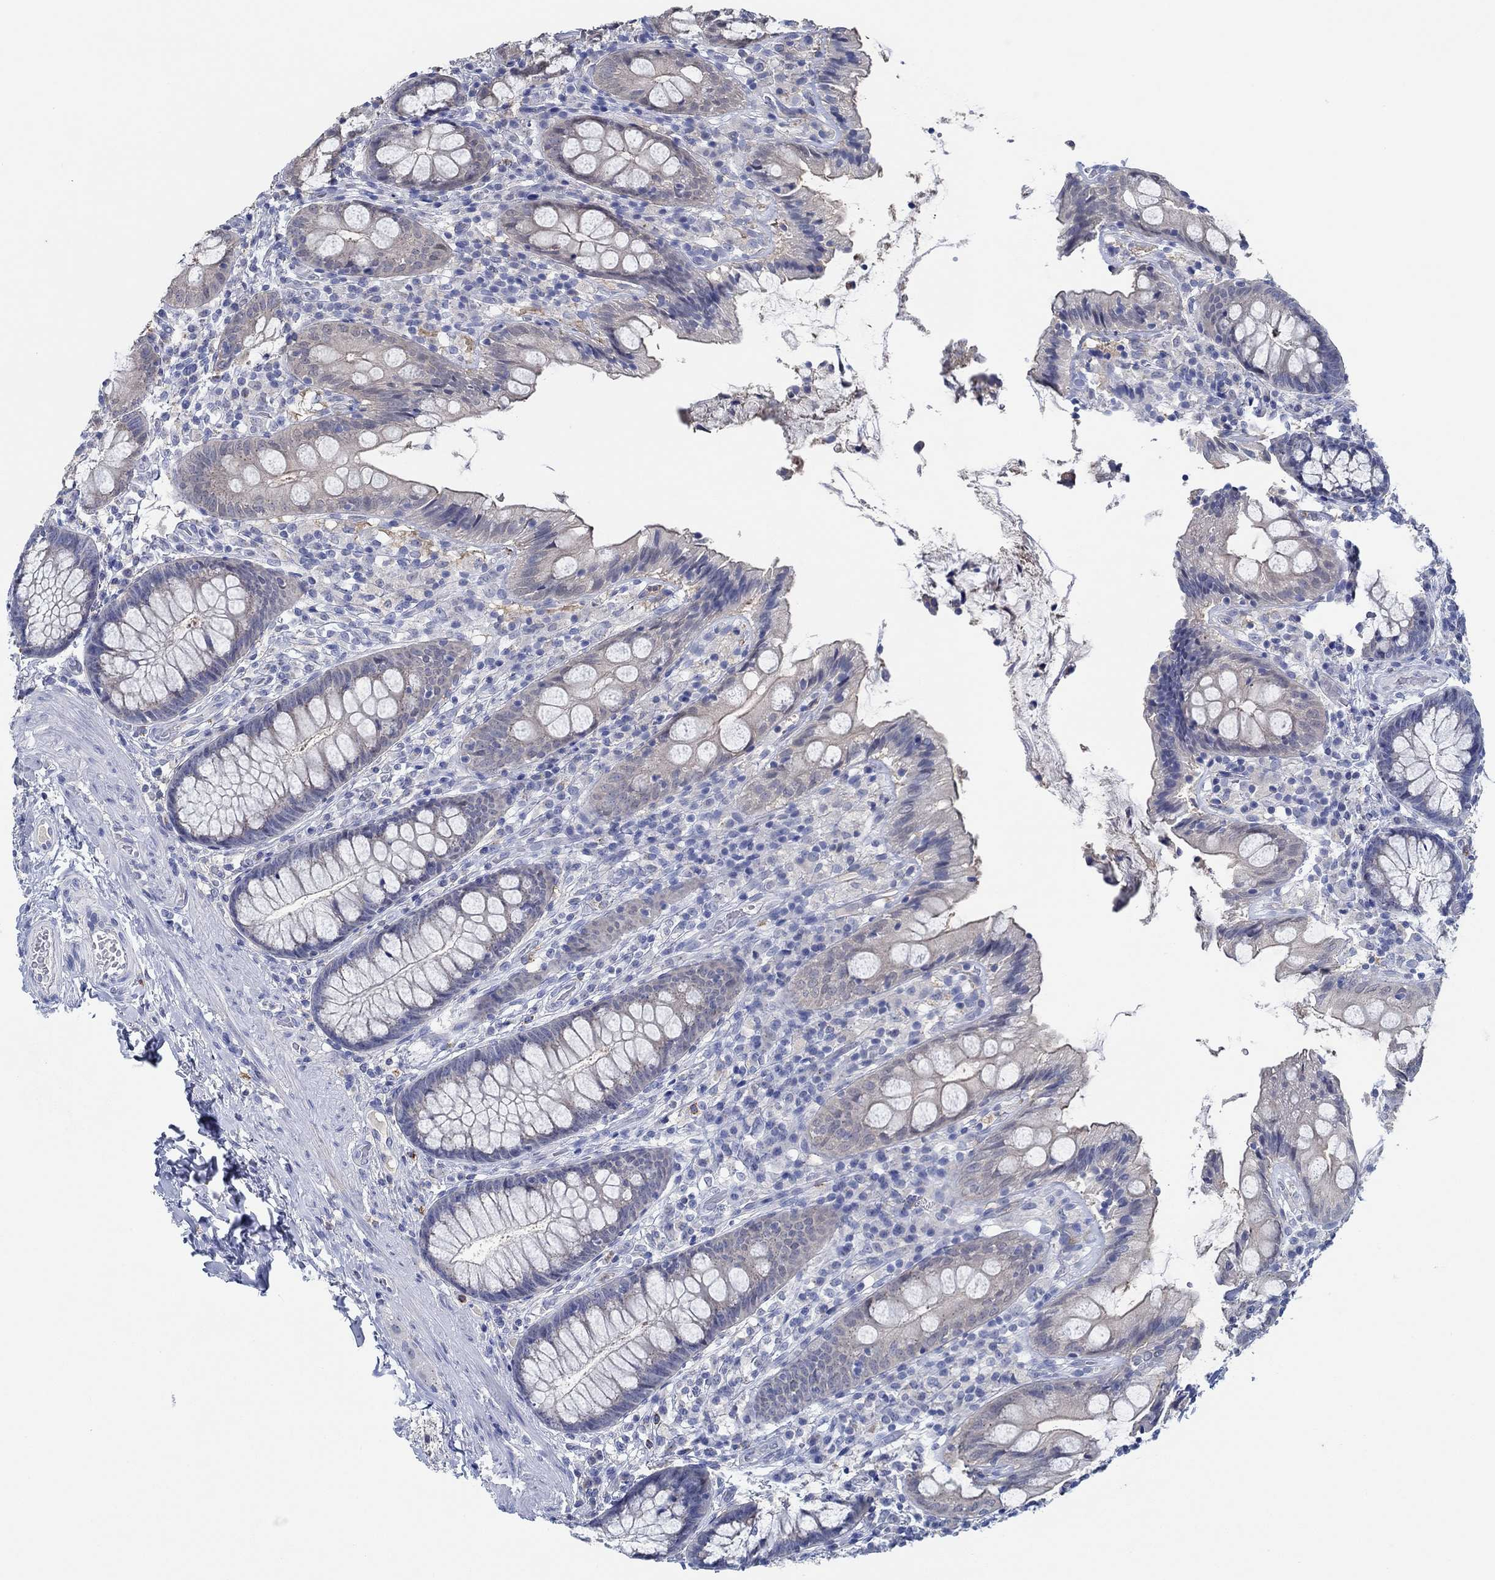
{"staining": {"intensity": "negative", "quantity": "none", "location": "none"}, "tissue": "colon", "cell_type": "Endothelial cells", "image_type": "normal", "snomed": [{"axis": "morphology", "description": "Normal tissue, NOS"}, {"axis": "topography", "description": "Colon"}], "caption": "Colon was stained to show a protein in brown. There is no significant expression in endothelial cells. (Immunohistochemistry (ihc), brightfield microscopy, high magnification).", "gene": "CPM", "patient": {"sex": "female", "age": 86}}